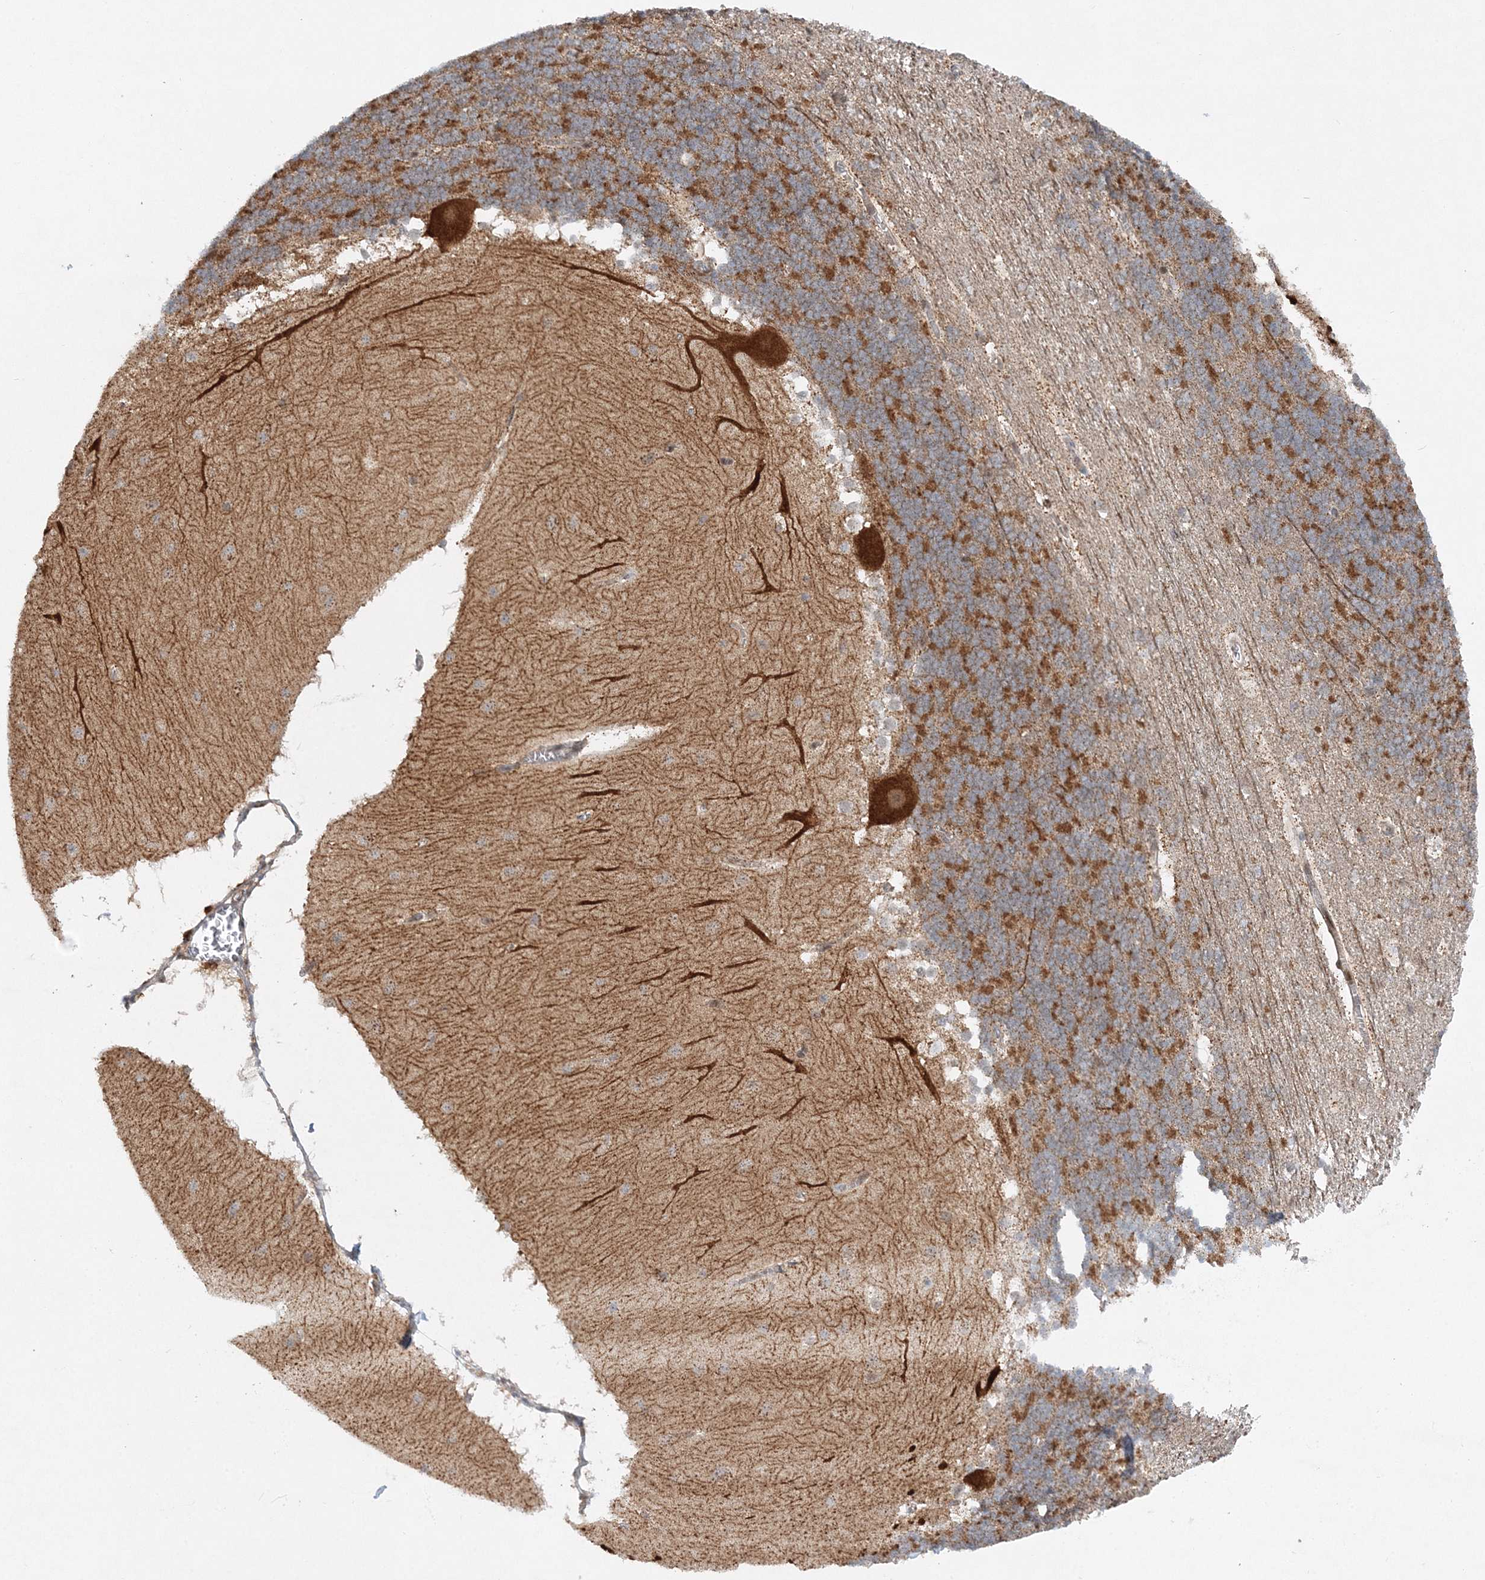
{"staining": {"intensity": "moderate", "quantity": "25%-75%", "location": "cytoplasmic/membranous"}, "tissue": "cerebellum", "cell_type": "Cells in granular layer", "image_type": "normal", "snomed": [{"axis": "morphology", "description": "Normal tissue, NOS"}, {"axis": "topography", "description": "Cerebellum"}], "caption": "Immunohistochemical staining of benign human cerebellum exhibits moderate cytoplasmic/membranous protein staining in about 25%-75% of cells in granular layer.", "gene": "RAB11FIP2", "patient": {"sex": "female", "age": 19}}